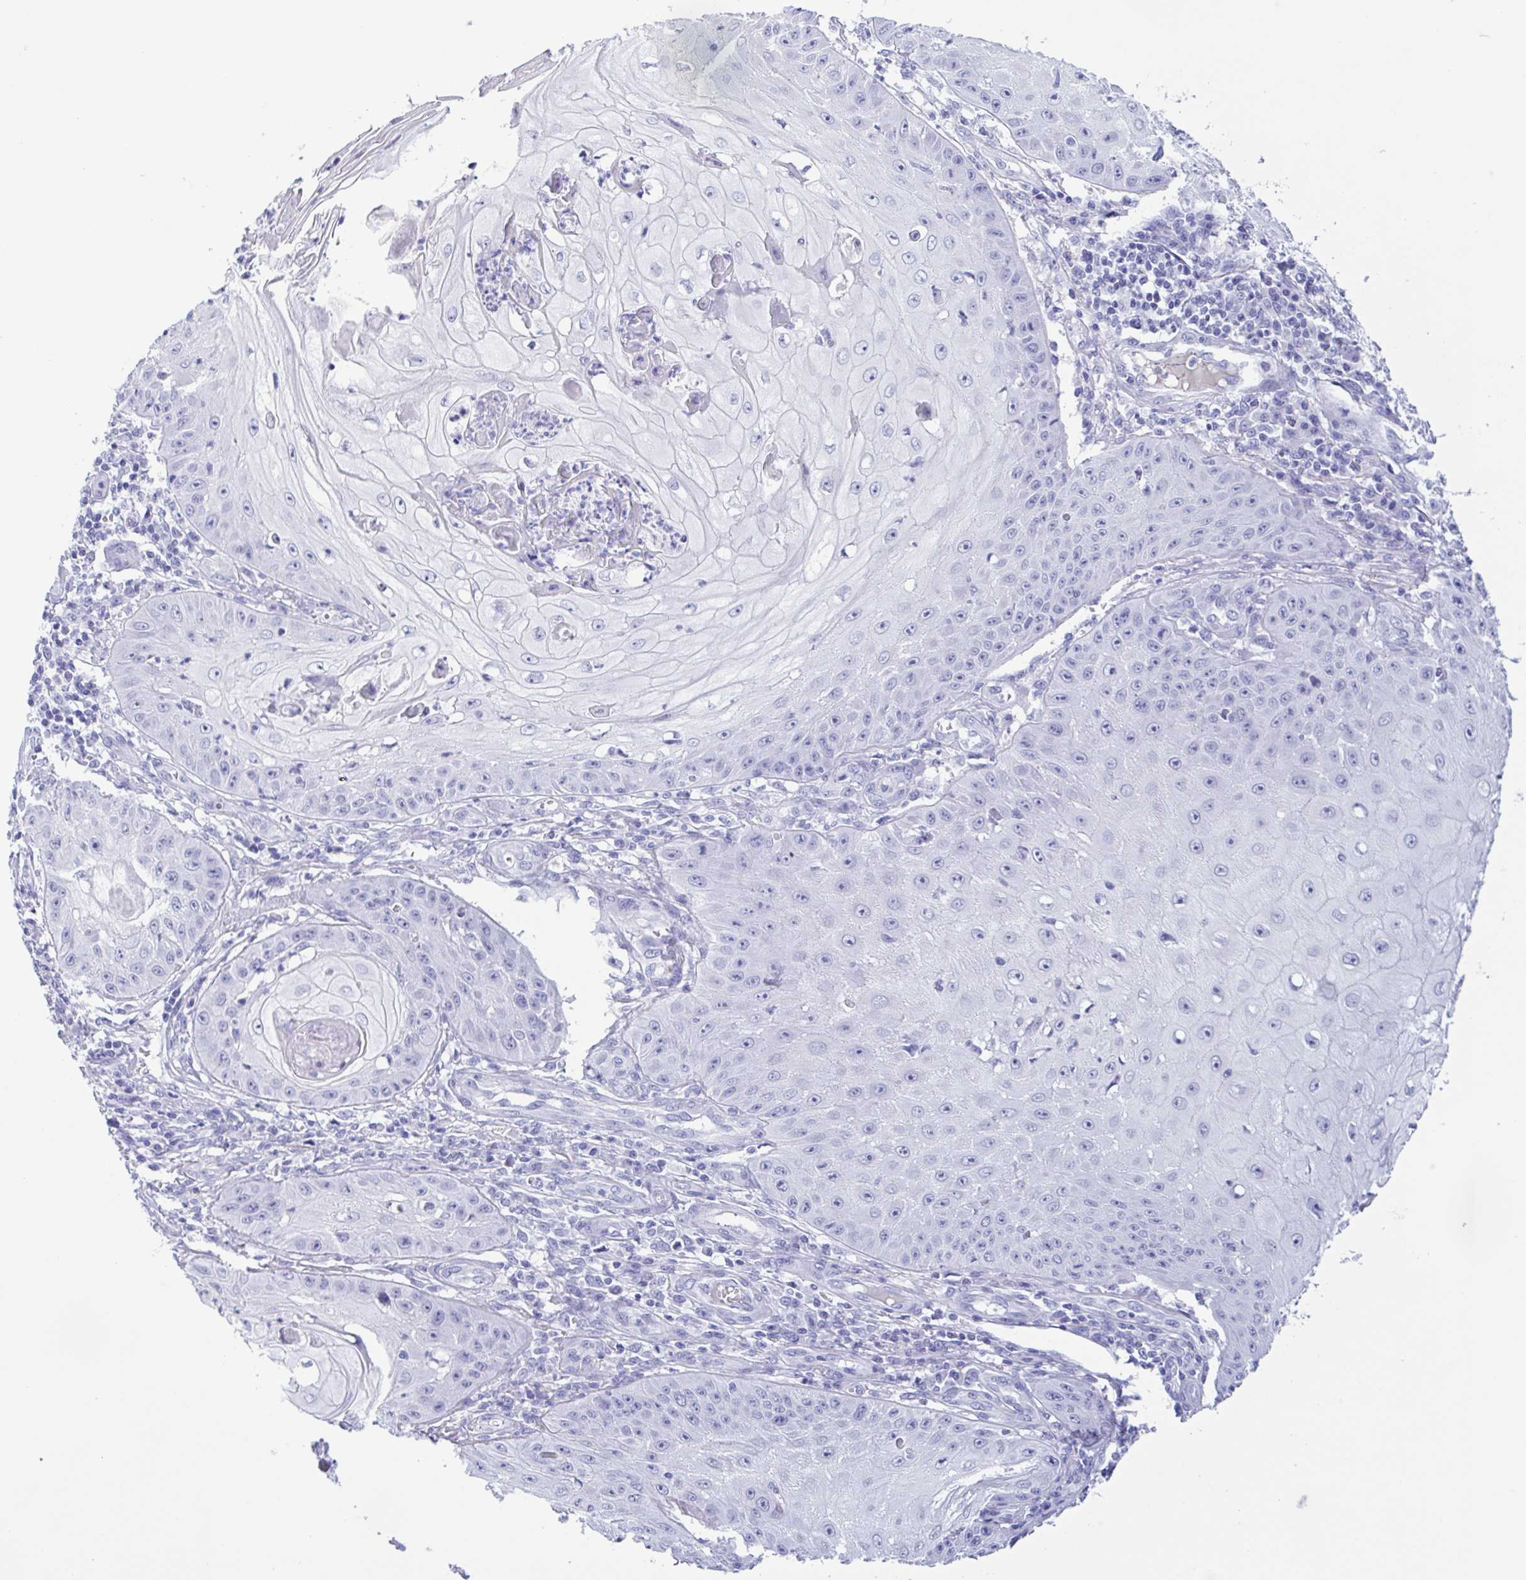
{"staining": {"intensity": "negative", "quantity": "none", "location": "none"}, "tissue": "skin cancer", "cell_type": "Tumor cells", "image_type": "cancer", "snomed": [{"axis": "morphology", "description": "Squamous cell carcinoma, NOS"}, {"axis": "topography", "description": "Skin"}], "caption": "Tumor cells are negative for protein expression in human skin cancer.", "gene": "TSPY2", "patient": {"sex": "male", "age": 70}}